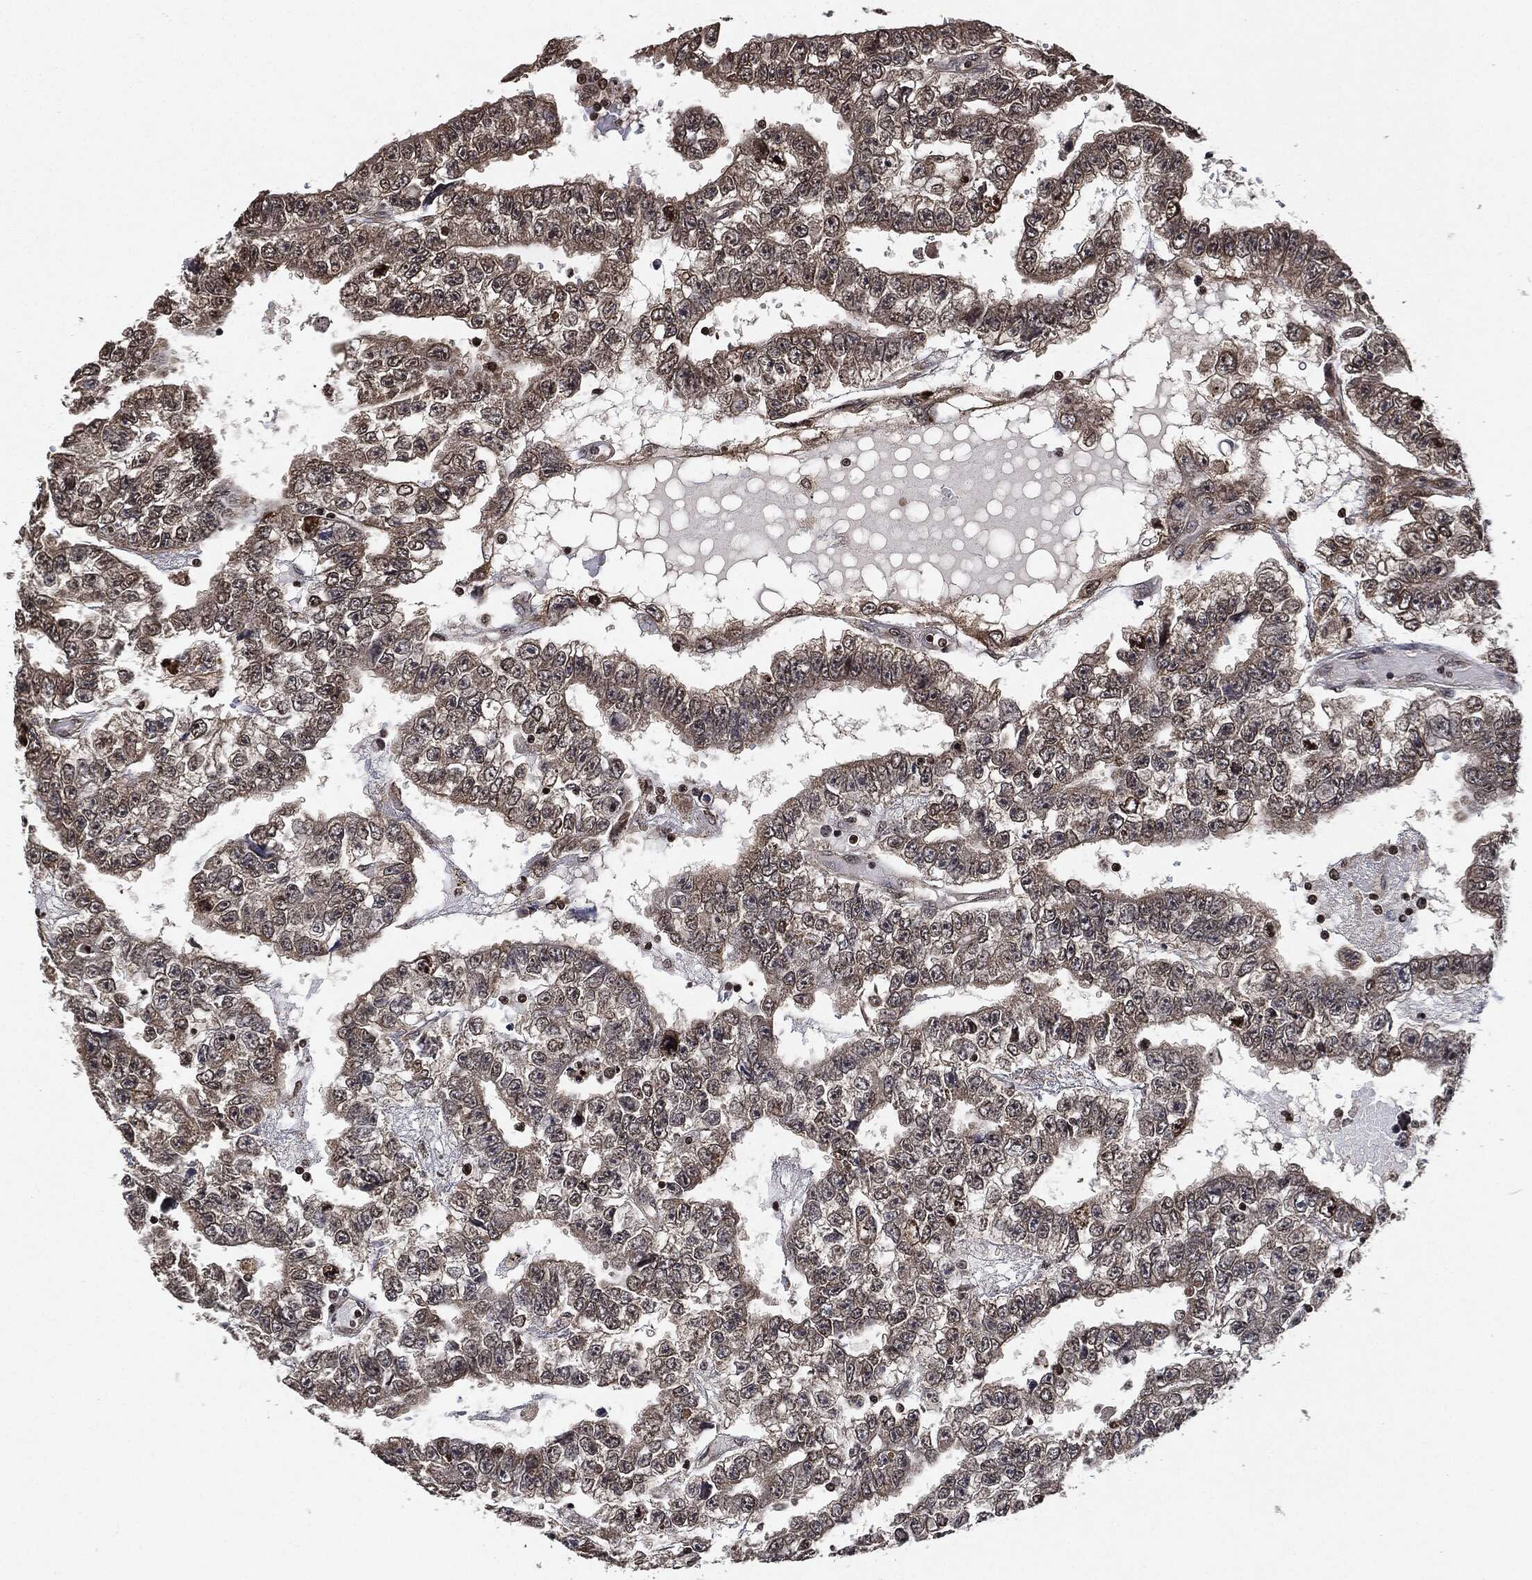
{"staining": {"intensity": "weak", "quantity": "<25%", "location": "cytoplasmic/membranous"}, "tissue": "testis cancer", "cell_type": "Tumor cells", "image_type": "cancer", "snomed": [{"axis": "morphology", "description": "Carcinoma, Embryonal, NOS"}, {"axis": "topography", "description": "Testis"}], "caption": "IHC of testis embryonal carcinoma displays no expression in tumor cells.", "gene": "PDK1", "patient": {"sex": "male", "age": 25}}